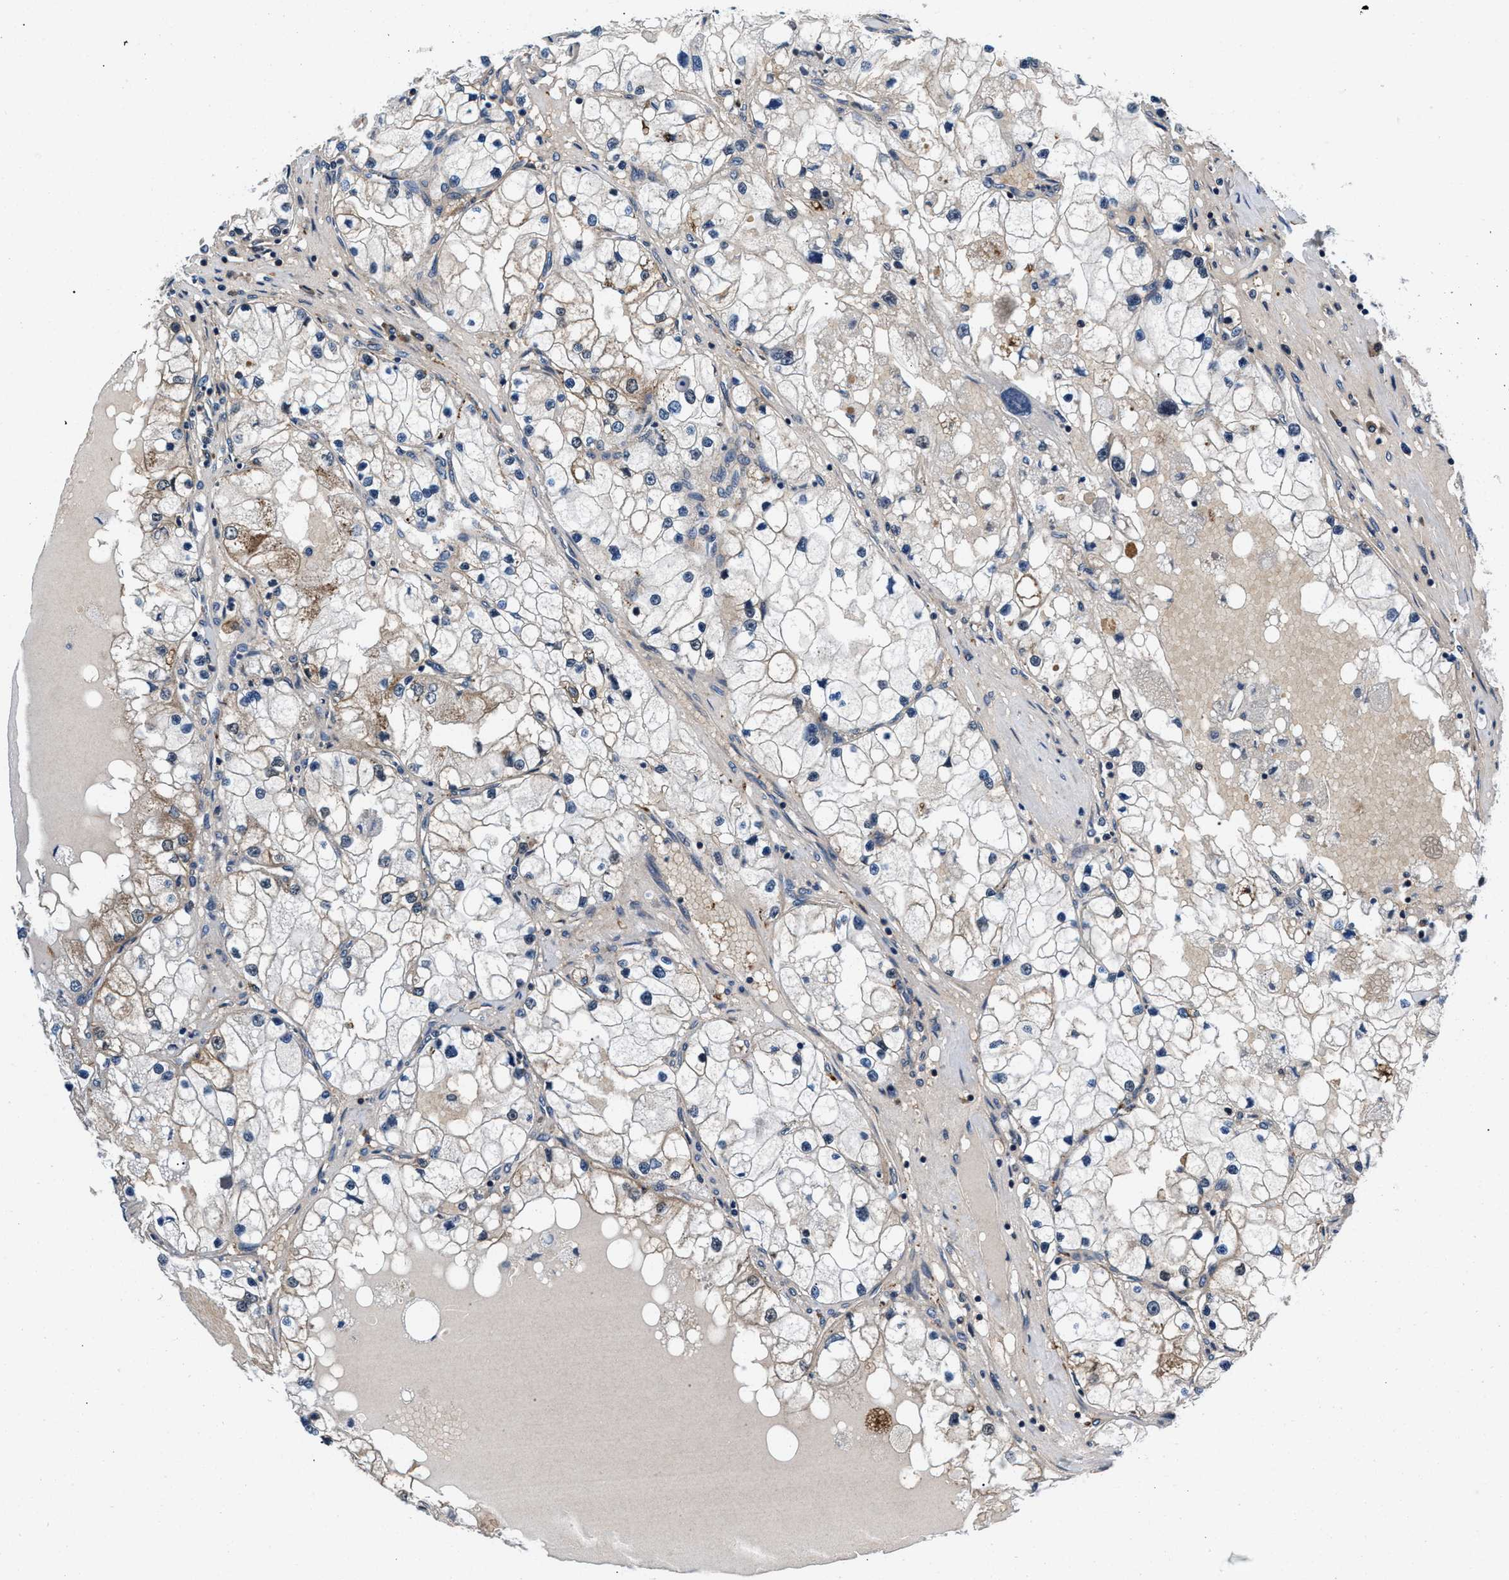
{"staining": {"intensity": "moderate", "quantity": "25%-75%", "location": "cytoplasmic/membranous"}, "tissue": "renal cancer", "cell_type": "Tumor cells", "image_type": "cancer", "snomed": [{"axis": "morphology", "description": "Adenocarcinoma, NOS"}, {"axis": "topography", "description": "Kidney"}], "caption": "Protein expression analysis of human adenocarcinoma (renal) reveals moderate cytoplasmic/membranous positivity in about 25%-75% of tumor cells.", "gene": "PRPSAP2", "patient": {"sex": "male", "age": 68}}